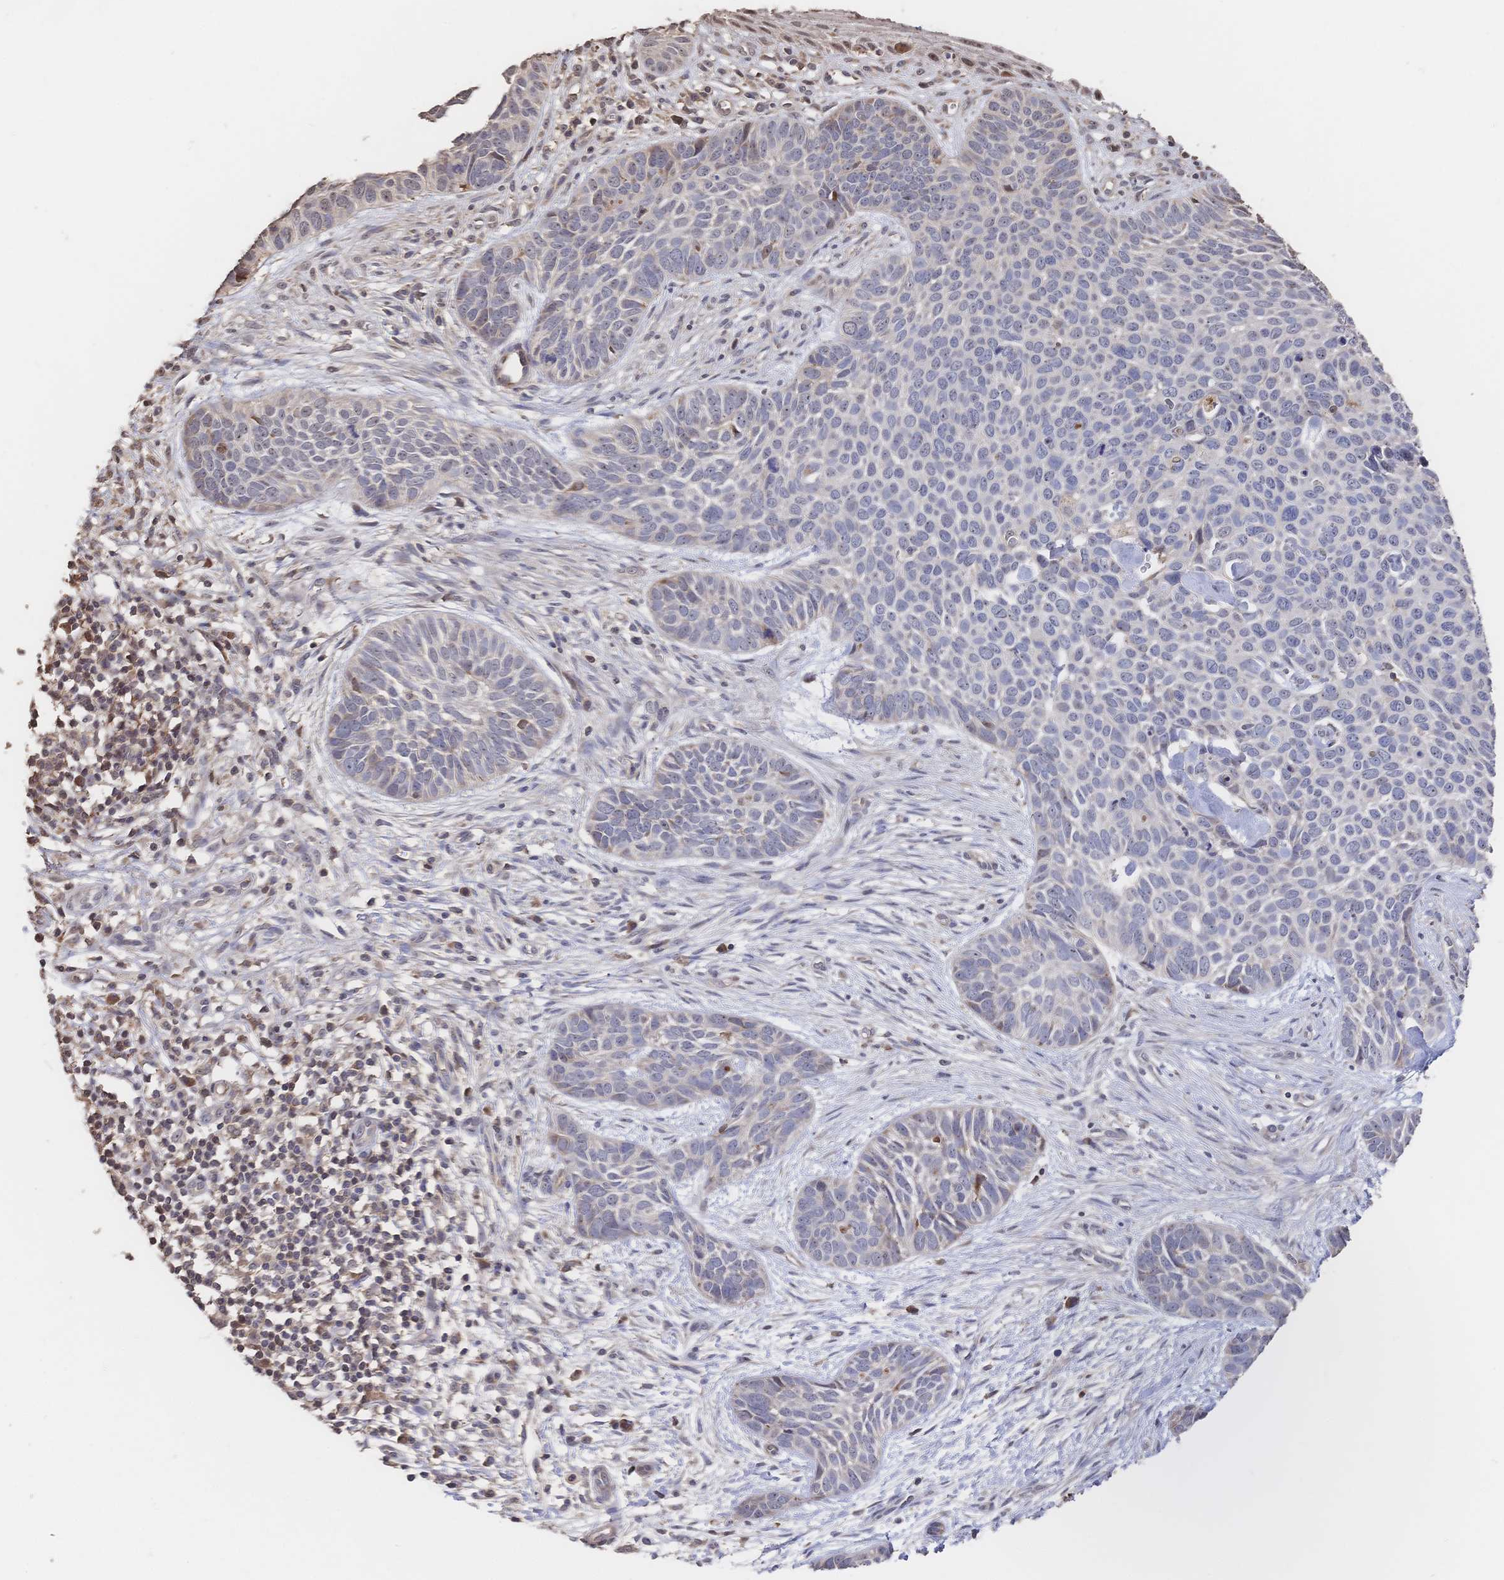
{"staining": {"intensity": "negative", "quantity": "none", "location": "none"}, "tissue": "skin cancer", "cell_type": "Tumor cells", "image_type": "cancer", "snomed": [{"axis": "morphology", "description": "Basal cell carcinoma"}, {"axis": "topography", "description": "Skin"}], "caption": "DAB immunohistochemical staining of skin cancer (basal cell carcinoma) displays no significant expression in tumor cells. The staining is performed using DAB brown chromogen with nuclei counter-stained in using hematoxylin.", "gene": "DNAJA4", "patient": {"sex": "male", "age": 69}}